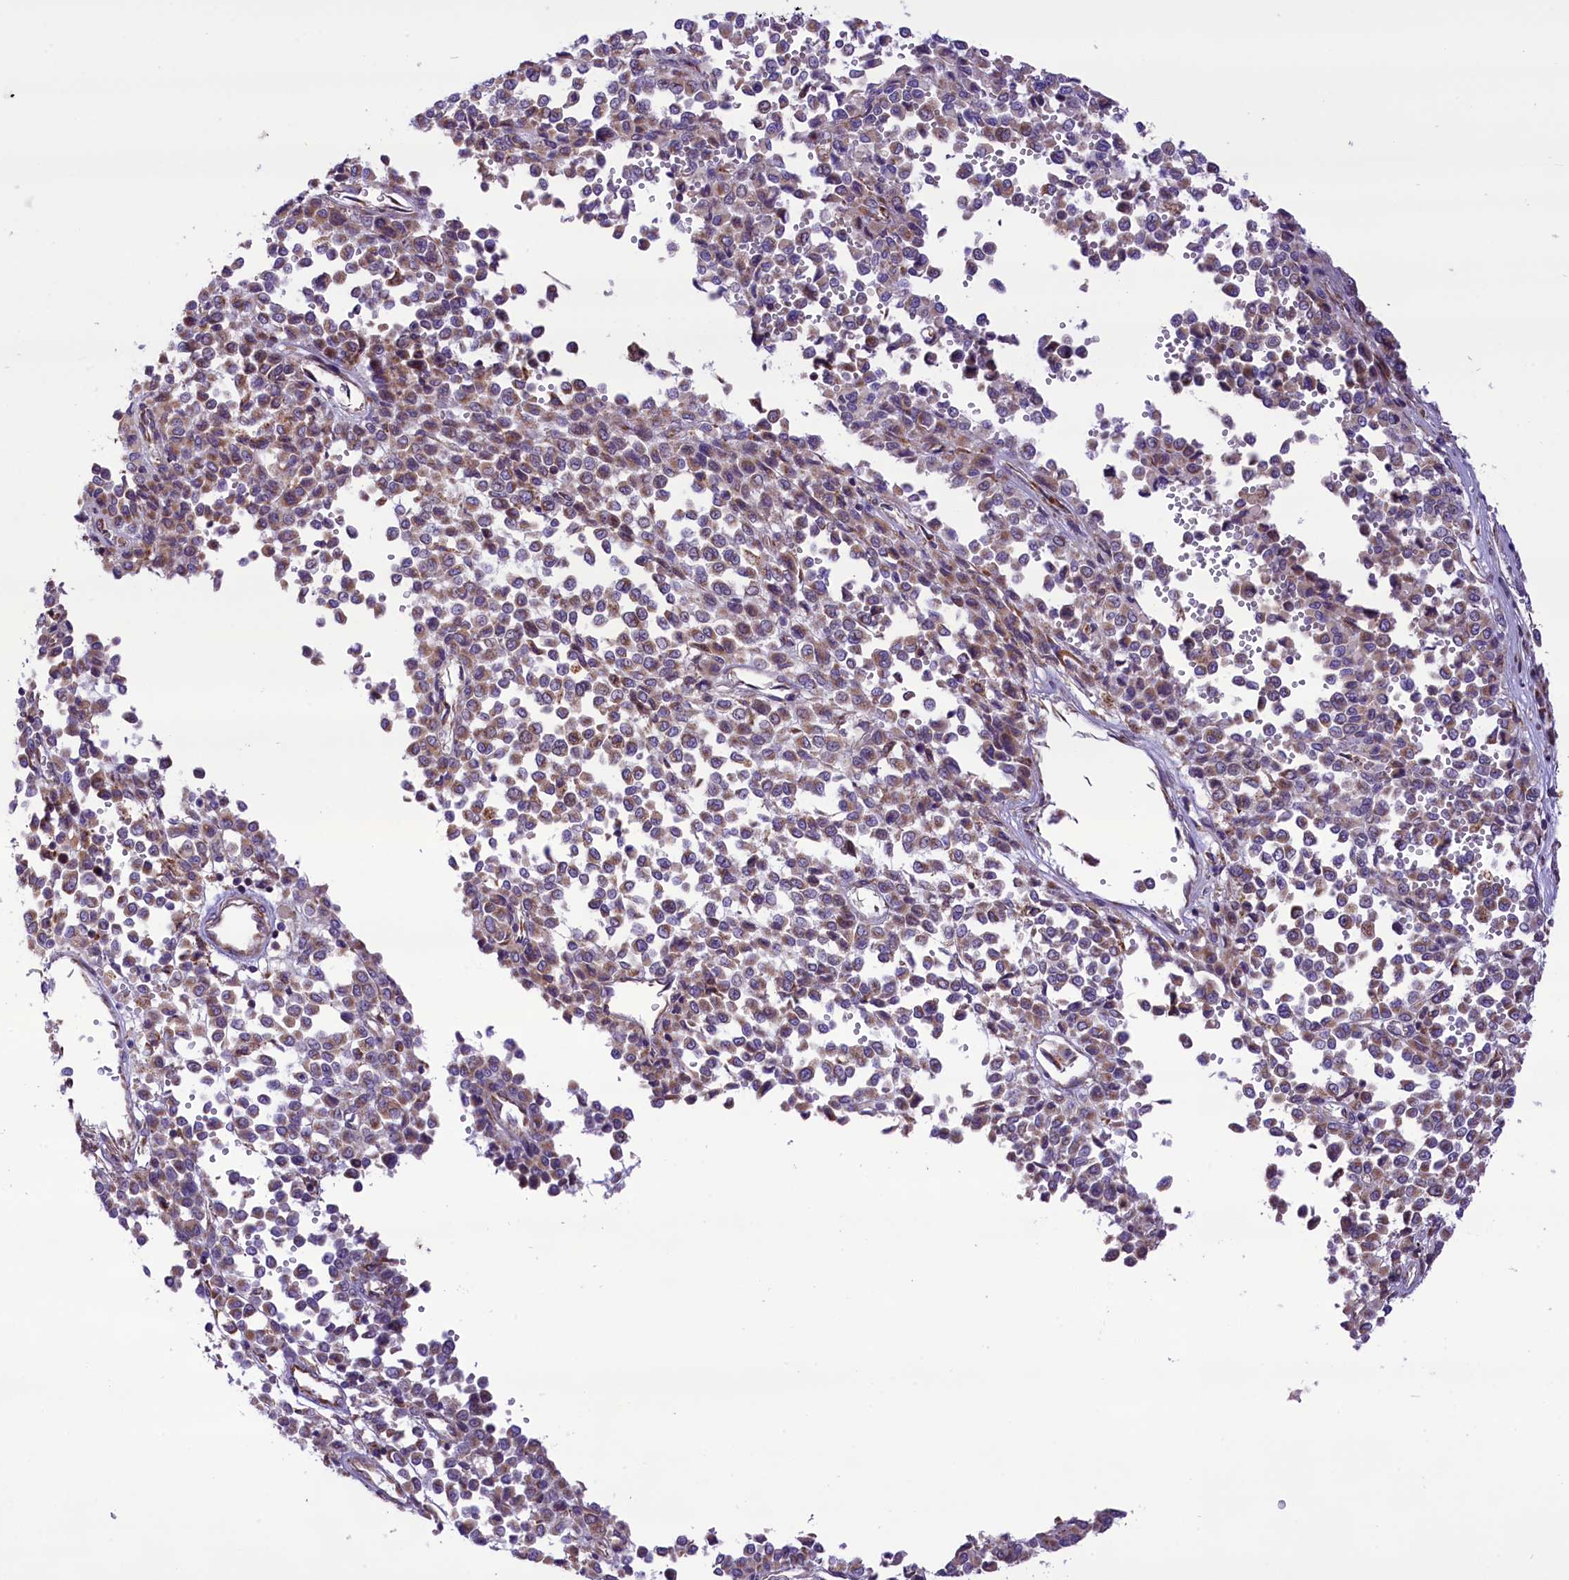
{"staining": {"intensity": "weak", "quantity": "<25%", "location": "cytoplasmic/membranous"}, "tissue": "melanoma", "cell_type": "Tumor cells", "image_type": "cancer", "snomed": [{"axis": "morphology", "description": "Malignant melanoma, Metastatic site"}, {"axis": "topography", "description": "Pancreas"}], "caption": "This photomicrograph is of melanoma stained with IHC to label a protein in brown with the nuclei are counter-stained blue. There is no staining in tumor cells.", "gene": "PTPRU", "patient": {"sex": "female", "age": 30}}